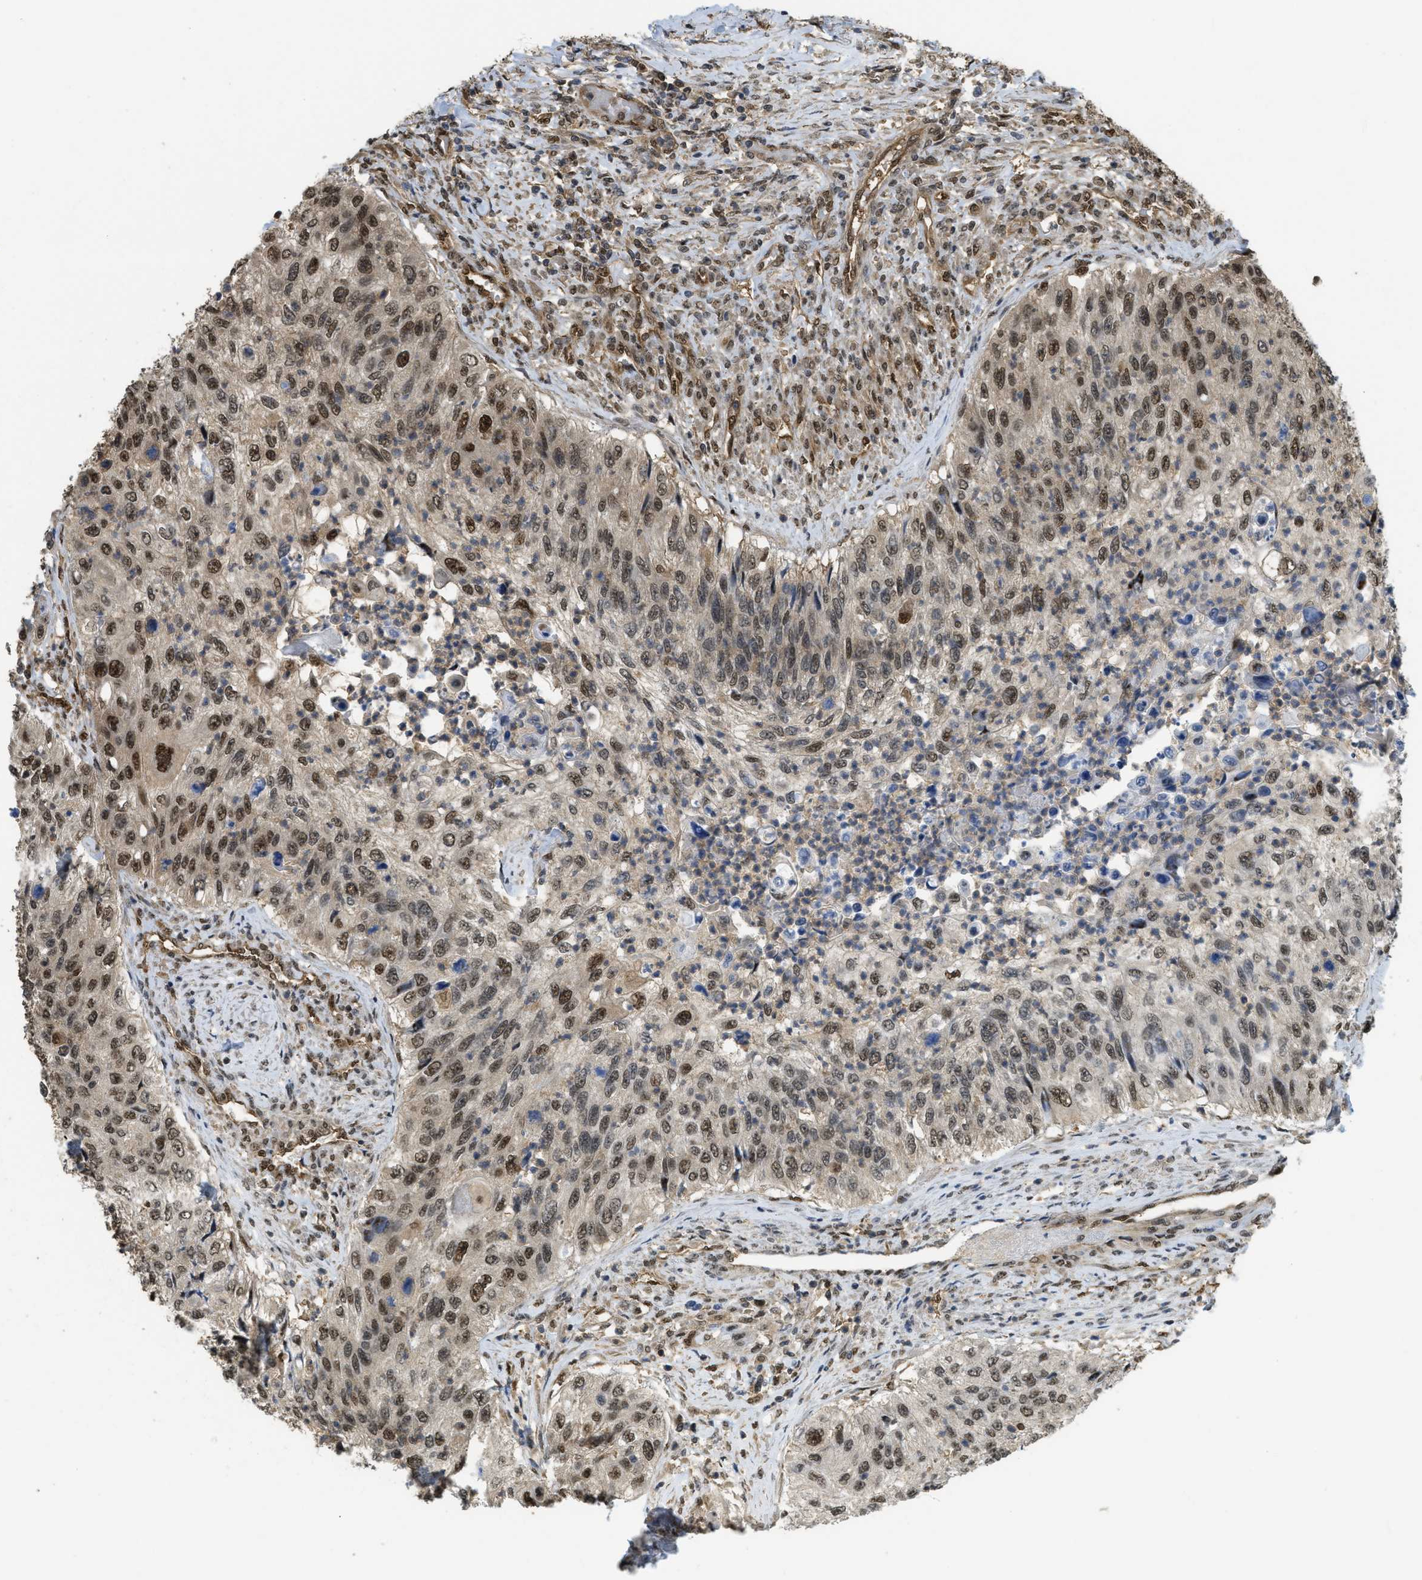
{"staining": {"intensity": "moderate", "quantity": ">75%", "location": "cytoplasmic/membranous,nuclear"}, "tissue": "urothelial cancer", "cell_type": "Tumor cells", "image_type": "cancer", "snomed": [{"axis": "morphology", "description": "Urothelial carcinoma, High grade"}, {"axis": "topography", "description": "Urinary bladder"}], "caption": "A high-resolution micrograph shows immunohistochemistry staining of high-grade urothelial carcinoma, which reveals moderate cytoplasmic/membranous and nuclear positivity in about >75% of tumor cells.", "gene": "PSMC5", "patient": {"sex": "female", "age": 60}}